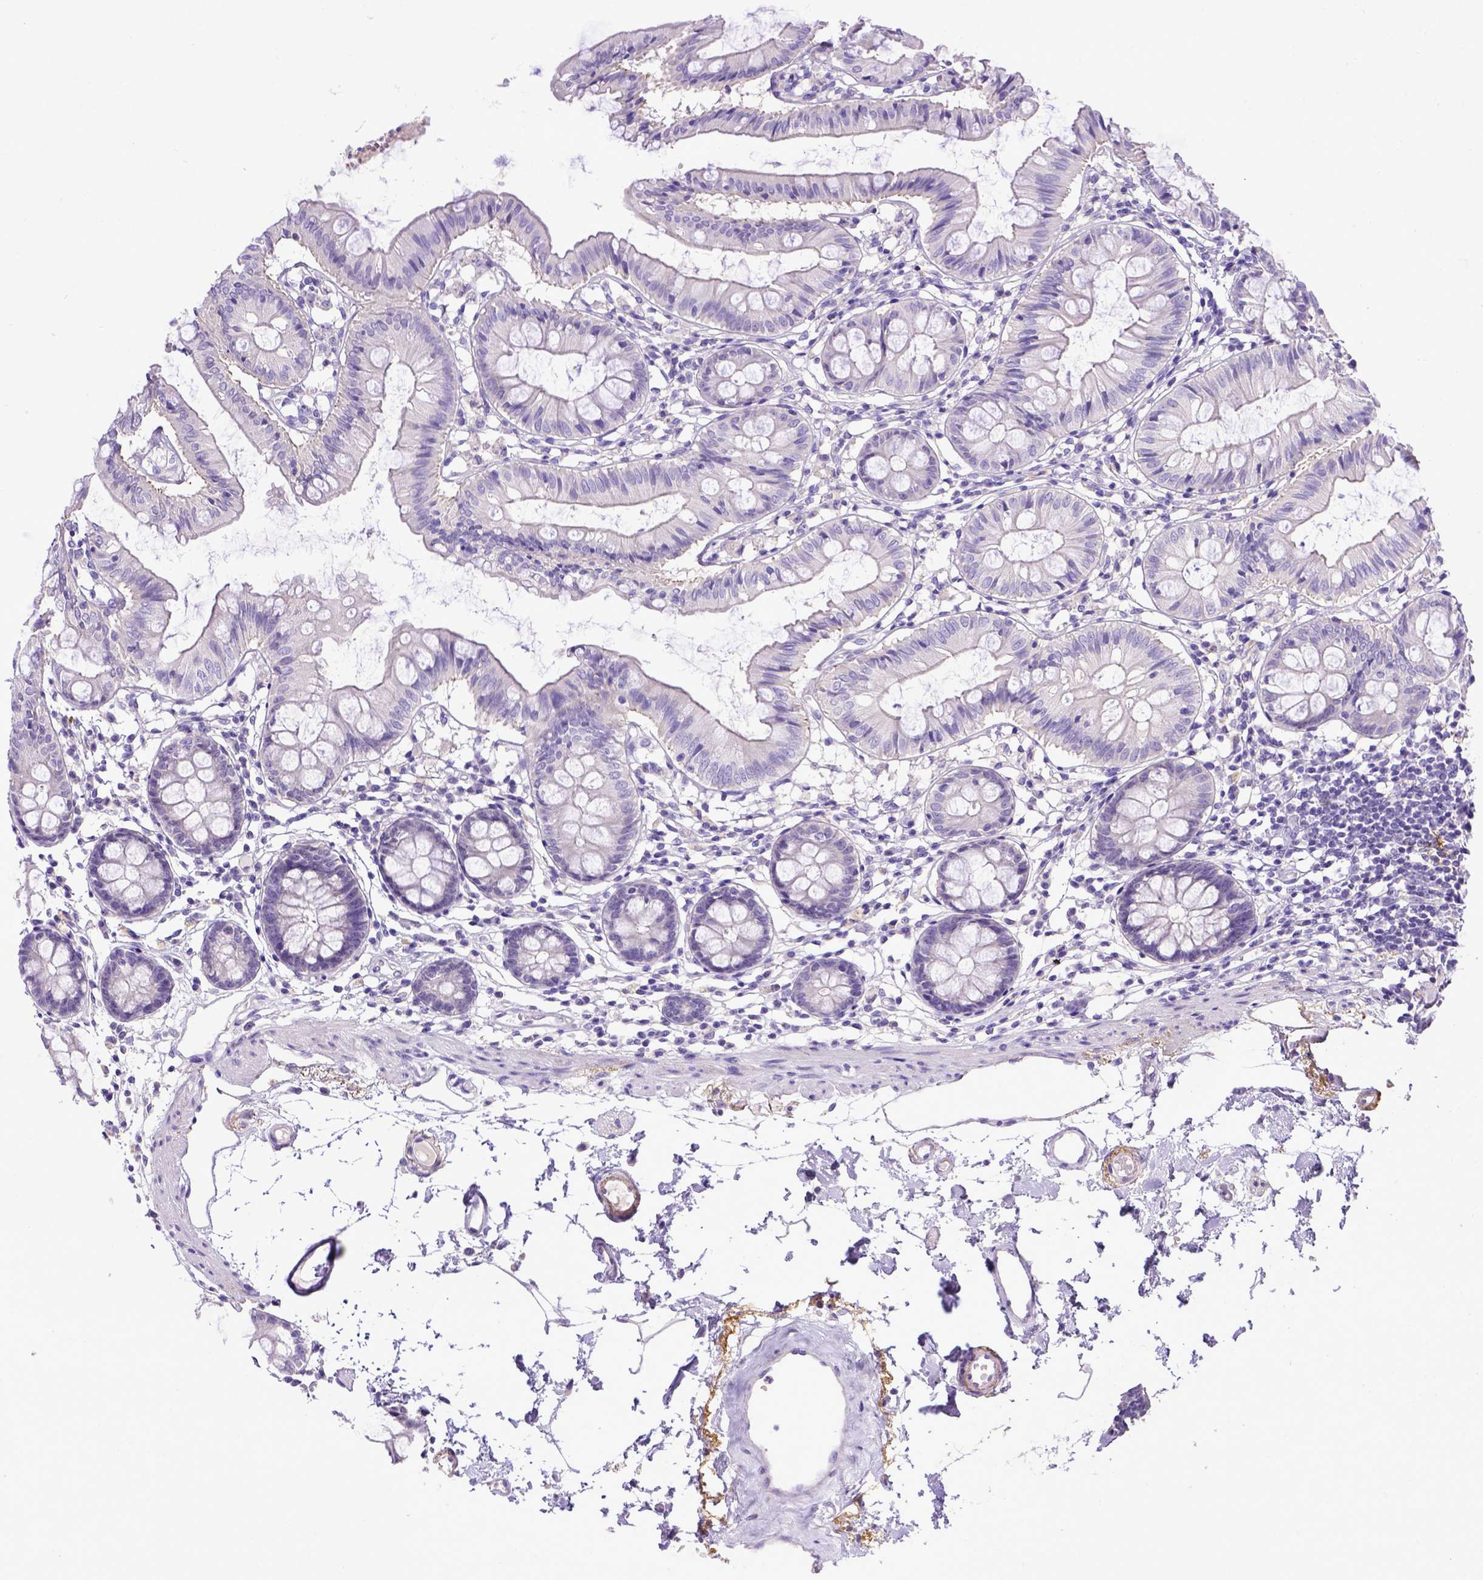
{"staining": {"intensity": "negative", "quantity": "none", "location": "none"}, "tissue": "colon", "cell_type": "Endothelial cells", "image_type": "normal", "snomed": [{"axis": "morphology", "description": "Normal tissue, NOS"}, {"axis": "topography", "description": "Colon"}], "caption": "An immunohistochemistry (IHC) micrograph of benign colon is shown. There is no staining in endothelial cells of colon.", "gene": "BTN1A1", "patient": {"sex": "female", "age": 84}}